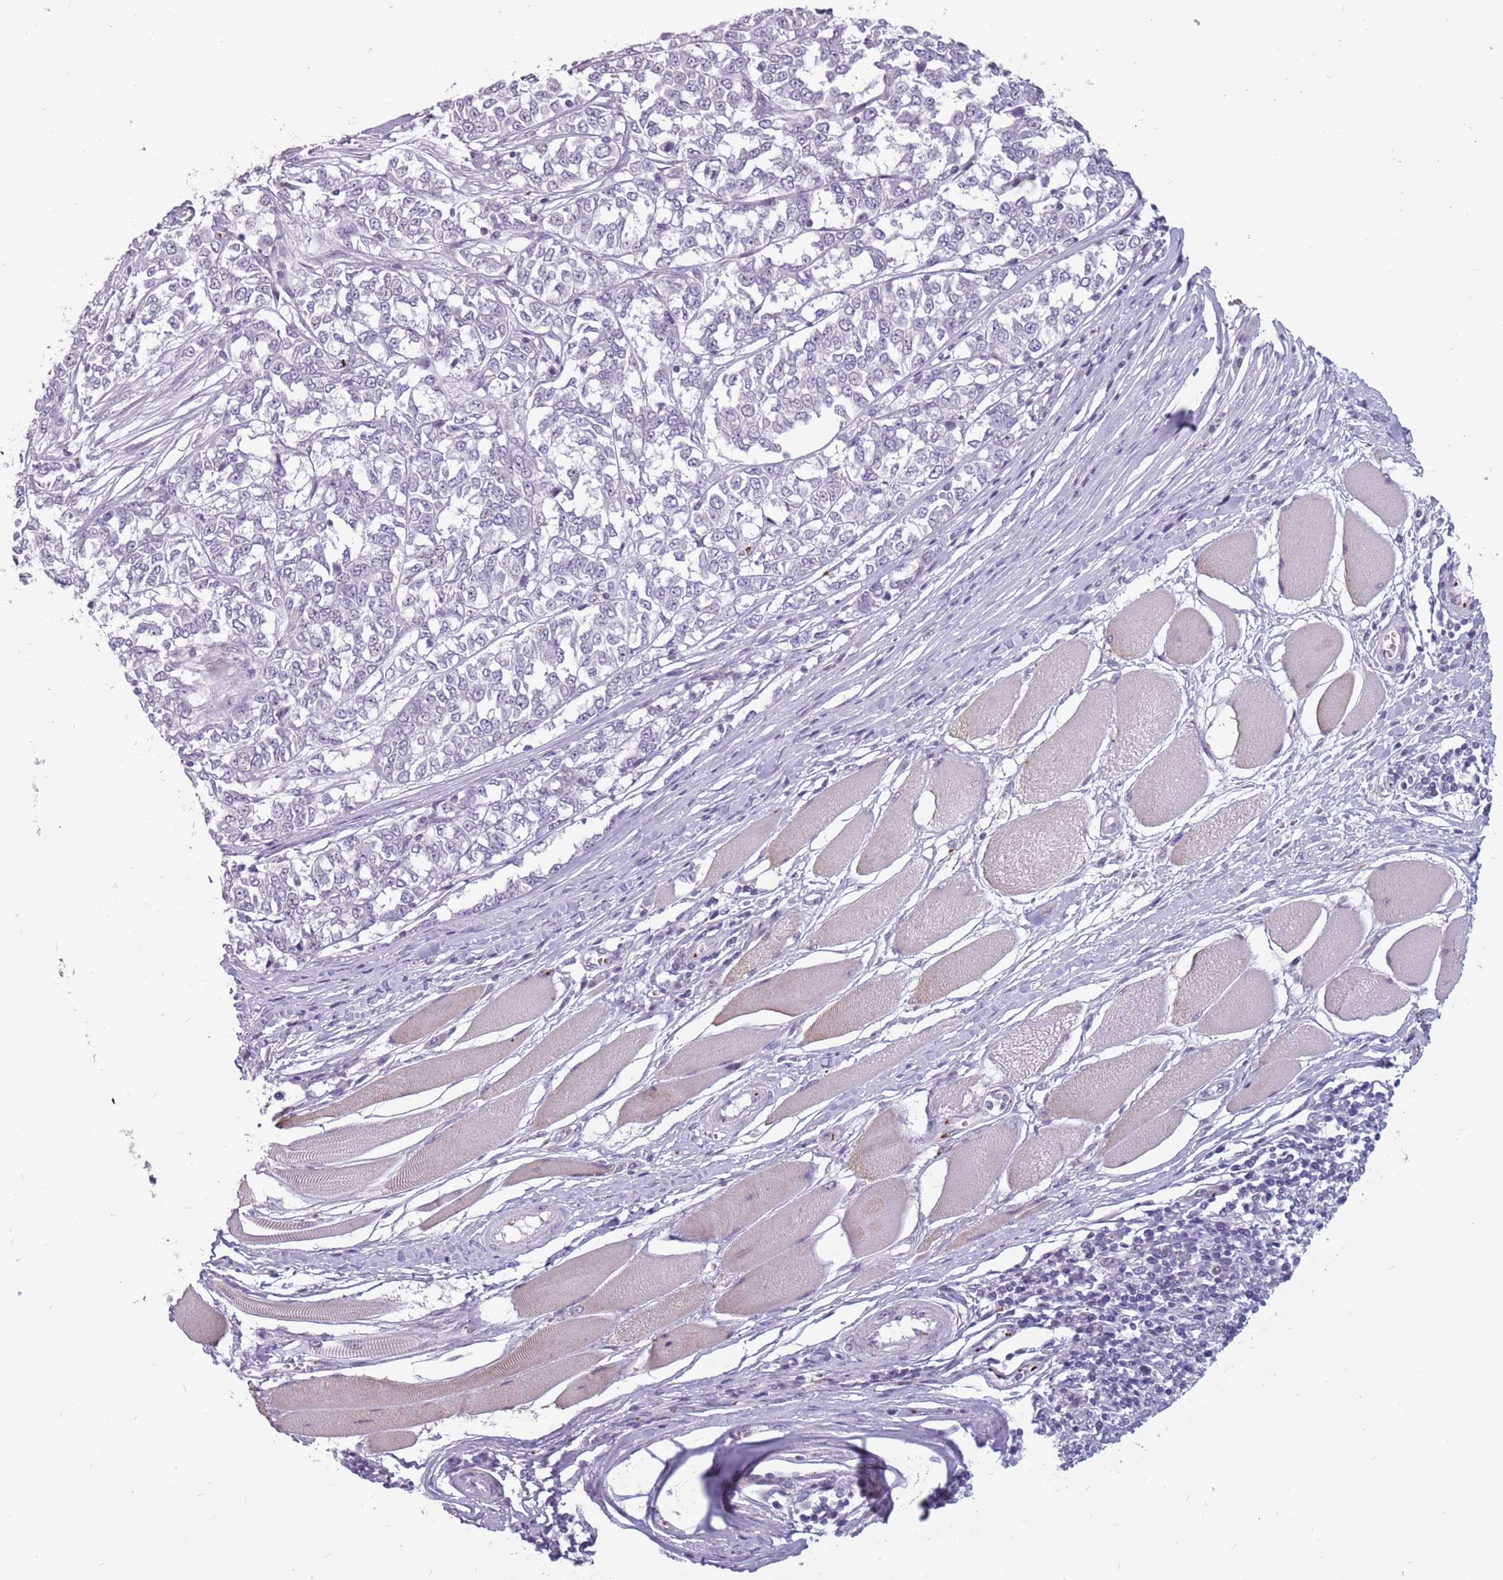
{"staining": {"intensity": "negative", "quantity": "none", "location": "none"}, "tissue": "melanoma", "cell_type": "Tumor cells", "image_type": "cancer", "snomed": [{"axis": "morphology", "description": "Malignant melanoma, NOS"}, {"axis": "topography", "description": "Skin"}], "caption": "This is an immunohistochemistry (IHC) image of human malignant melanoma. There is no positivity in tumor cells.", "gene": "NEK6", "patient": {"sex": "female", "age": 72}}